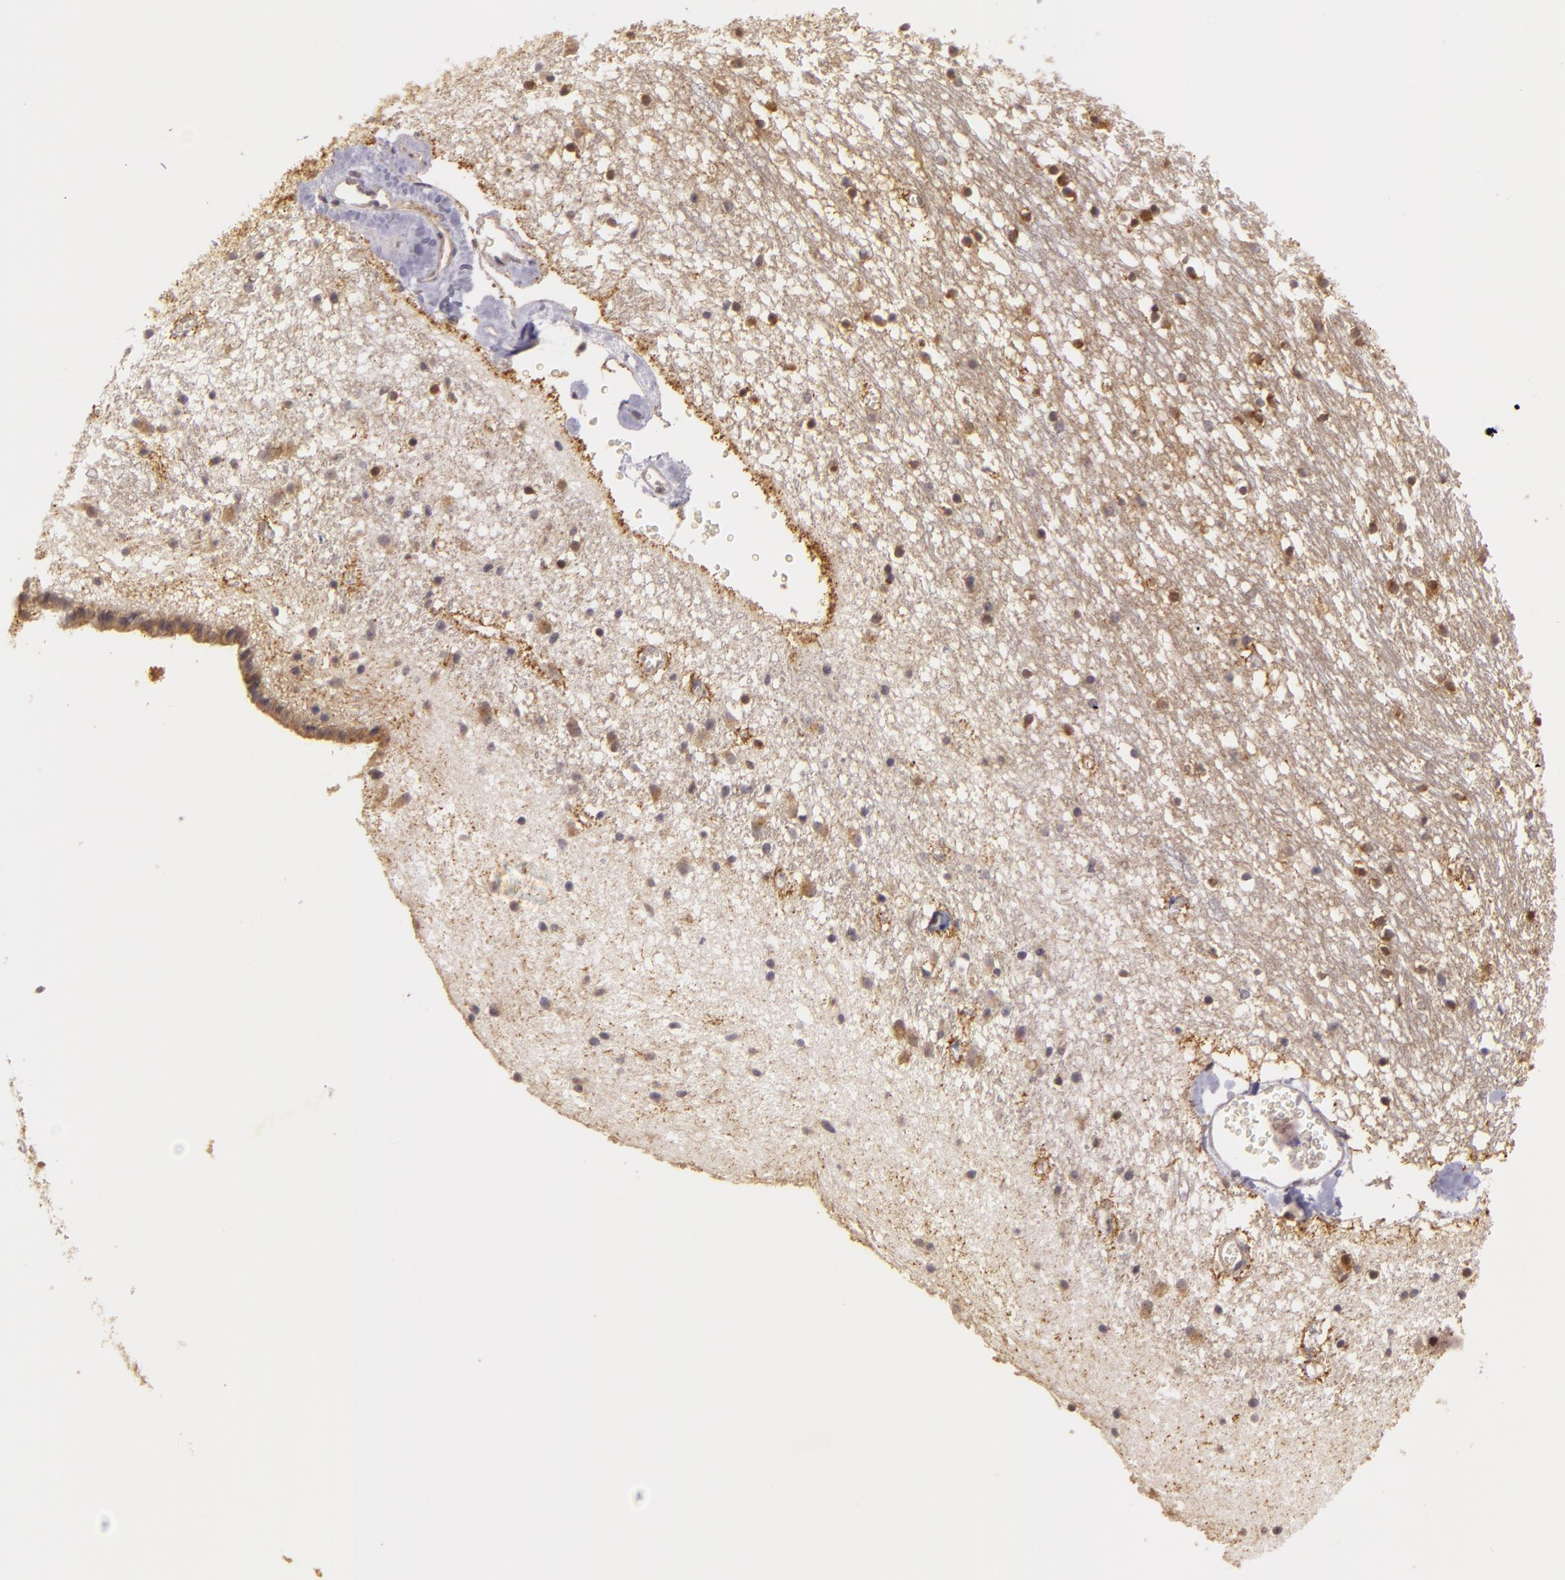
{"staining": {"intensity": "moderate", "quantity": "25%-75%", "location": "cytoplasmic/membranous,nuclear"}, "tissue": "caudate", "cell_type": "Glial cells", "image_type": "normal", "snomed": [{"axis": "morphology", "description": "Normal tissue, NOS"}, {"axis": "topography", "description": "Lateral ventricle wall"}], "caption": "Caudate stained with DAB (3,3'-diaminobenzidine) immunohistochemistry exhibits medium levels of moderate cytoplasmic/membranous,nuclear staining in approximately 25%-75% of glial cells.", "gene": "PPP1R3F", "patient": {"sex": "male", "age": 45}}